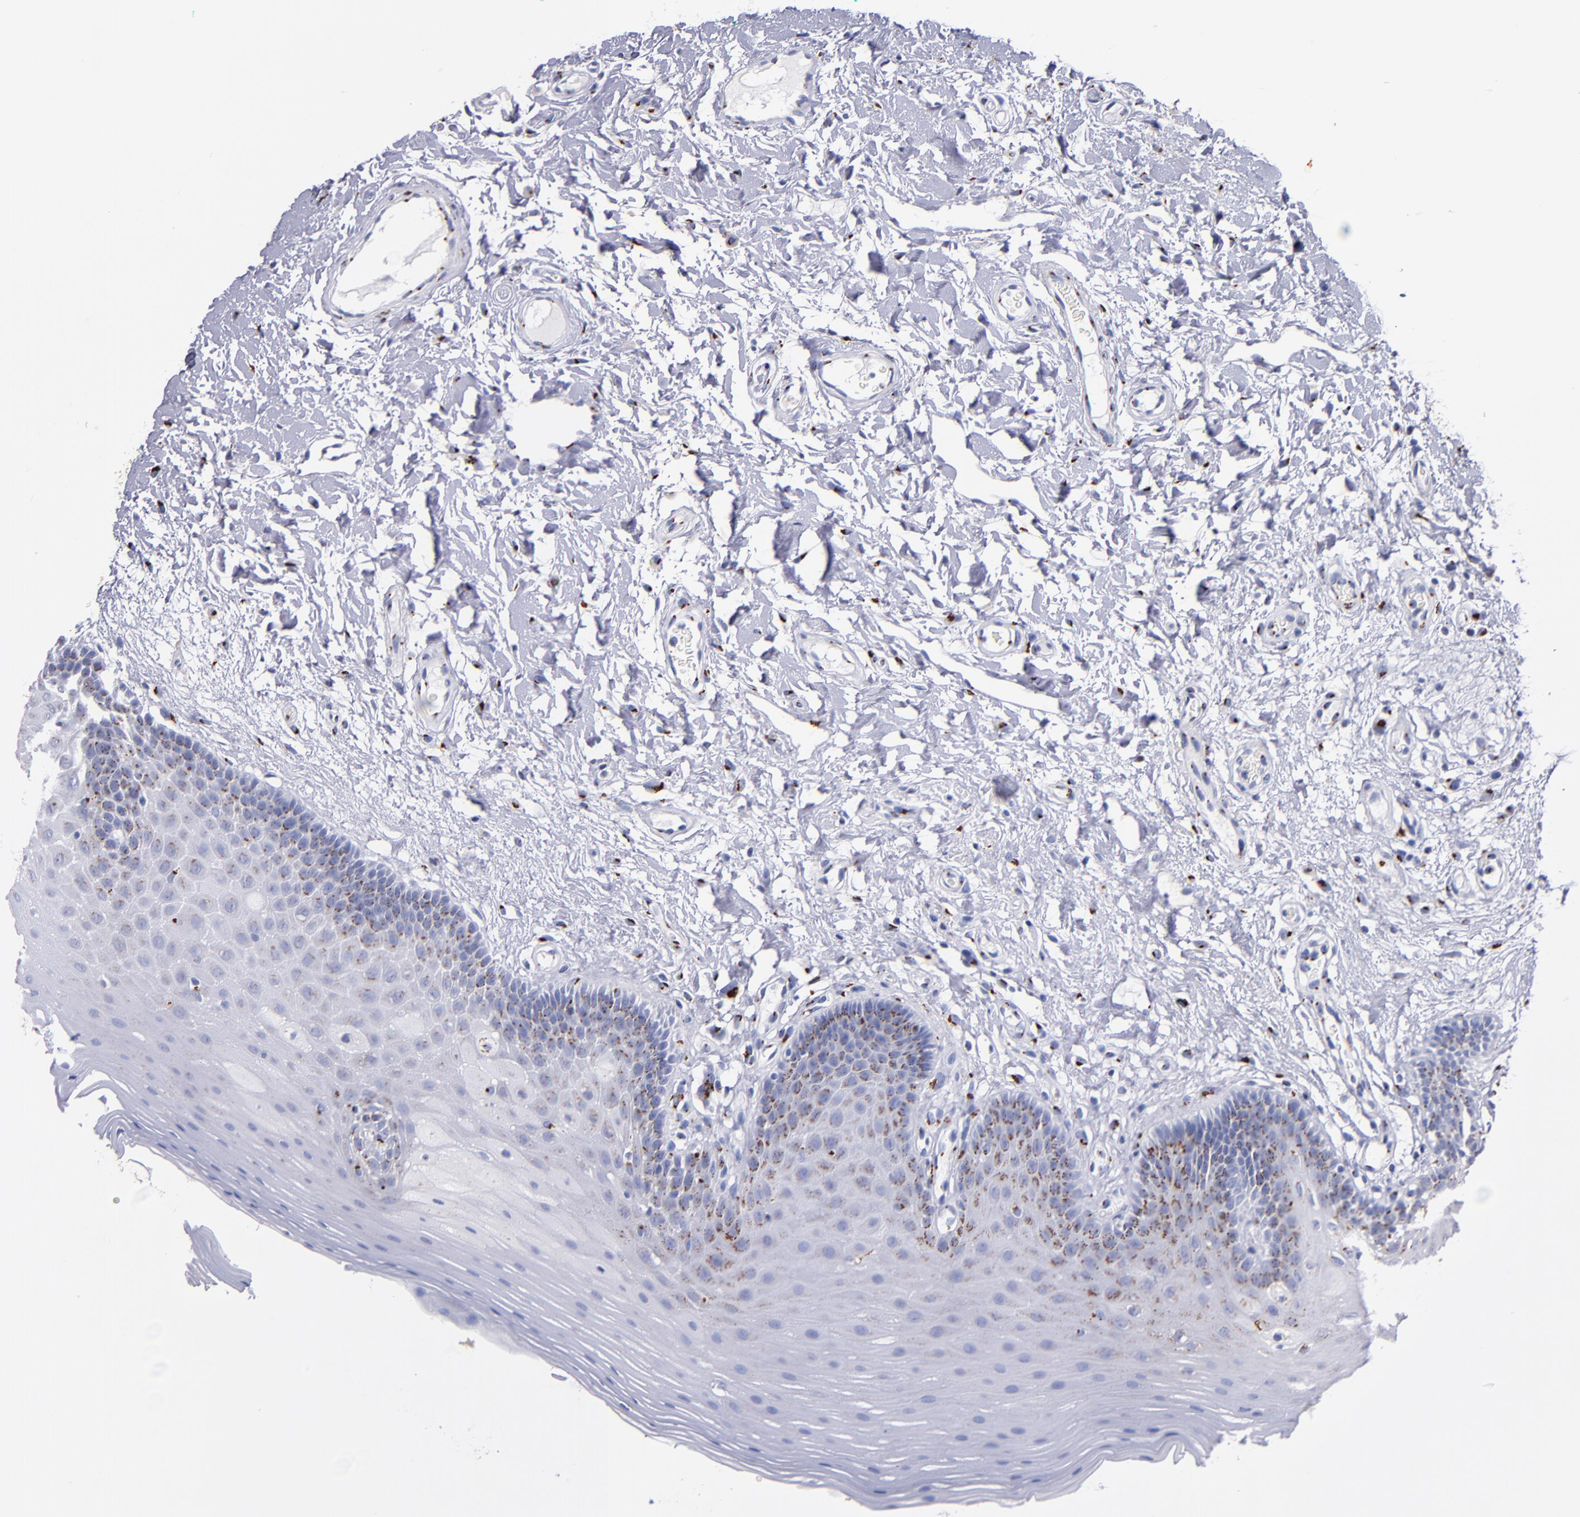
{"staining": {"intensity": "moderate", "quantity": "25%-75%", "location": "cytoplasmic/membranous"}, "tissue": "oral mucosa", "cell_type": "Squamous epithelial cells", "image_type": "normal", "snomed": [{"axis": "morphology", "description": "Normal tissue, NOS"}, {"axis": "morphology", "description": "Squamous cell carcinoma, NOS"}, {"axis": "topography", "description": "Skeletal muscle"}, {"axis": "topography", "description": "Oral tissue"}, {"axis": "topography", "description": "Head-Neck"}], "caption": "This micrograph displays benign oral mucosa stained with immunohistochemistry (IHC) to label a protein in brown. The cytoplasmic/membranous of squamous epithelial cells show moderate positivity for the protein. Nuclei are counter-stained blue.", "gene": "GOLIM4", "patient": {"sex": "male", "age": 71}}